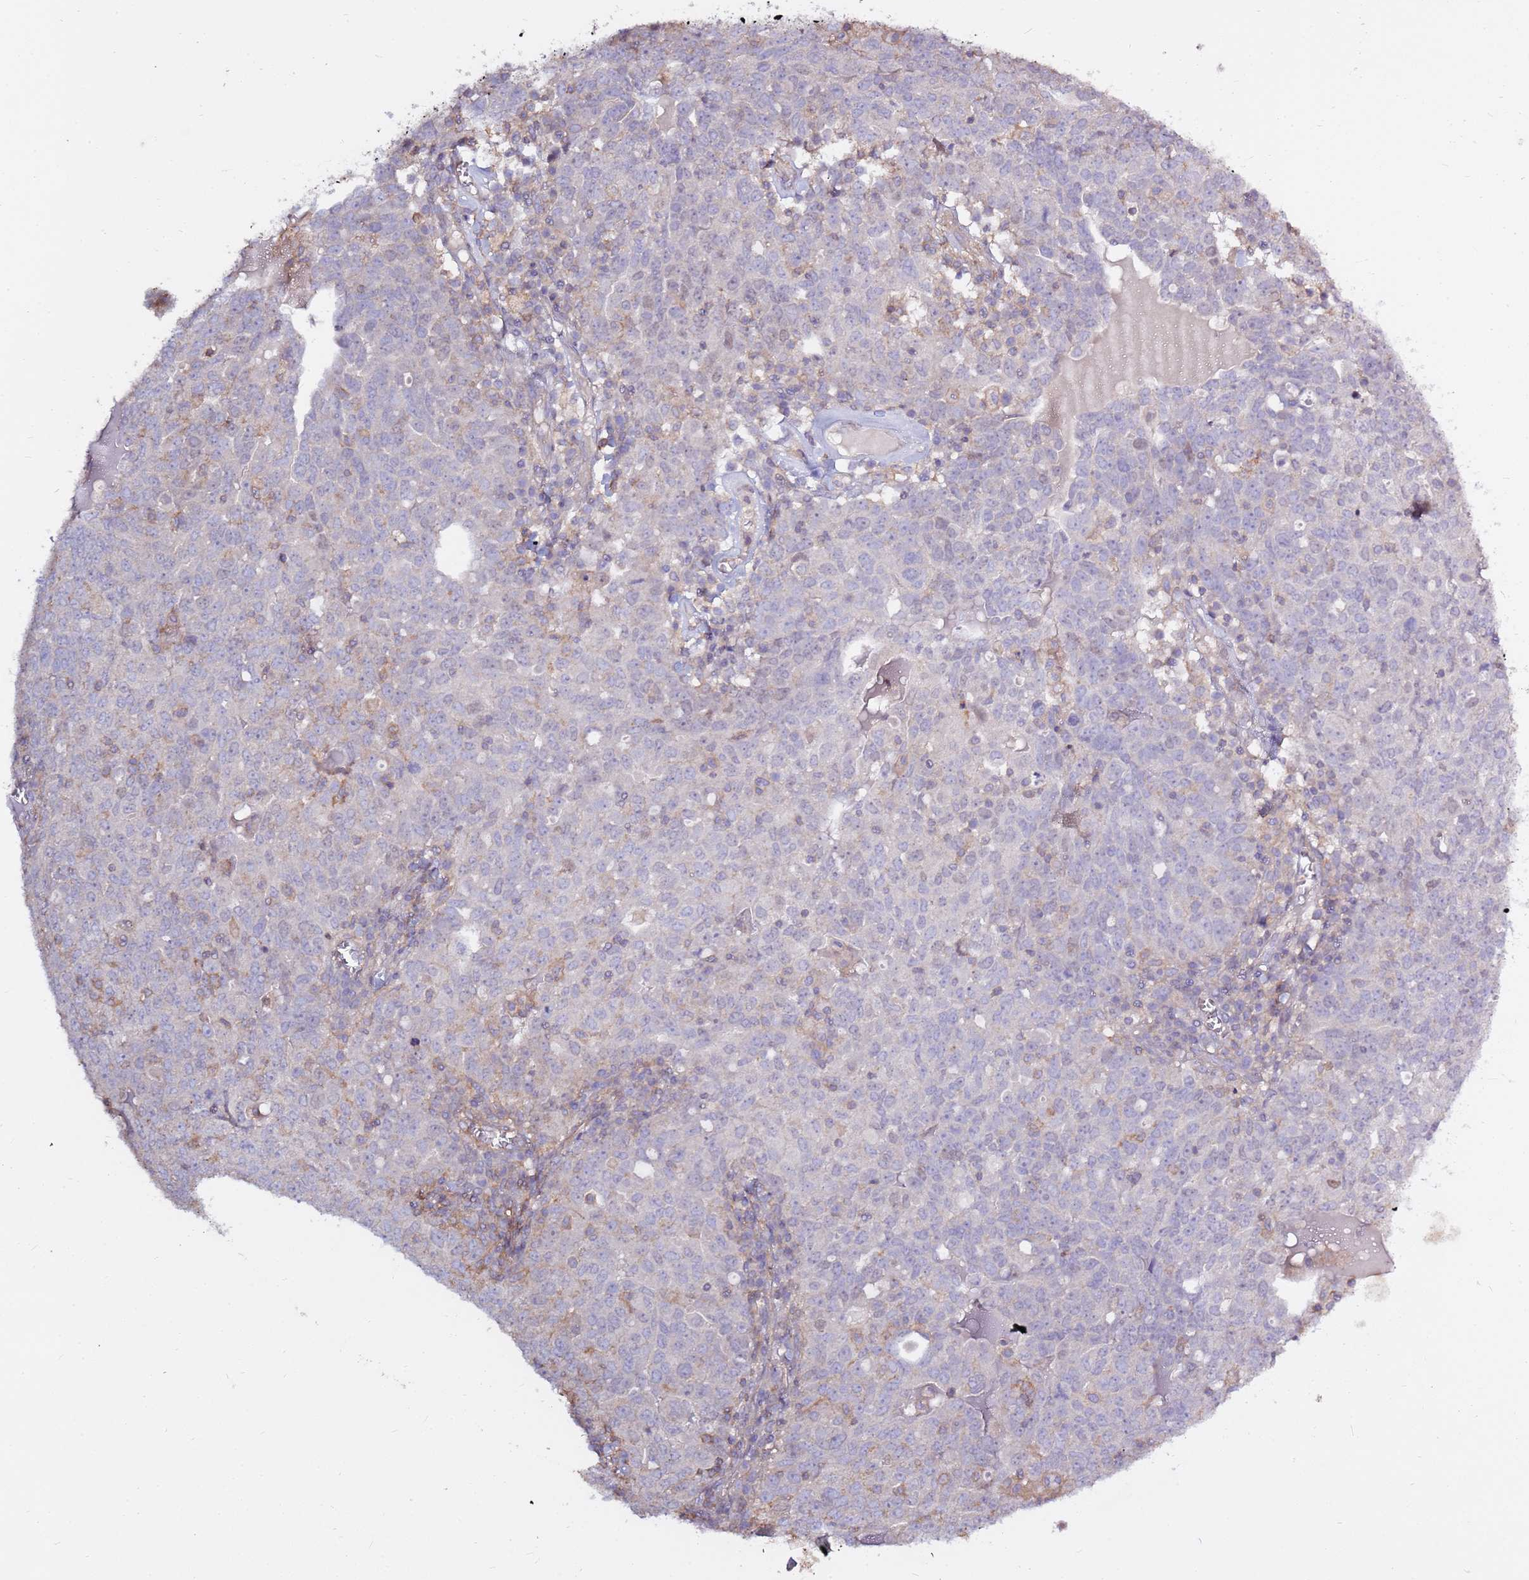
{"staining": {"intensity": "negative", "quantity": "none", "location": "none"}, "tissue": "ovarian cancer", "cell_type": "Tumor cells", "image_type": "cancer", "snomed": [{"axis": "morphology", "description": "Carcinoma, endometroid"}, {"axis": "topography", "description": "Ovary"}], "caption": "A micrograph of ovarian cancer (endometroid carcinoma) stained for a protein exhibits no brown staining in tumor cells.", "gene": "EVA1B", "patient": {"sex": "female", "age": 62}}